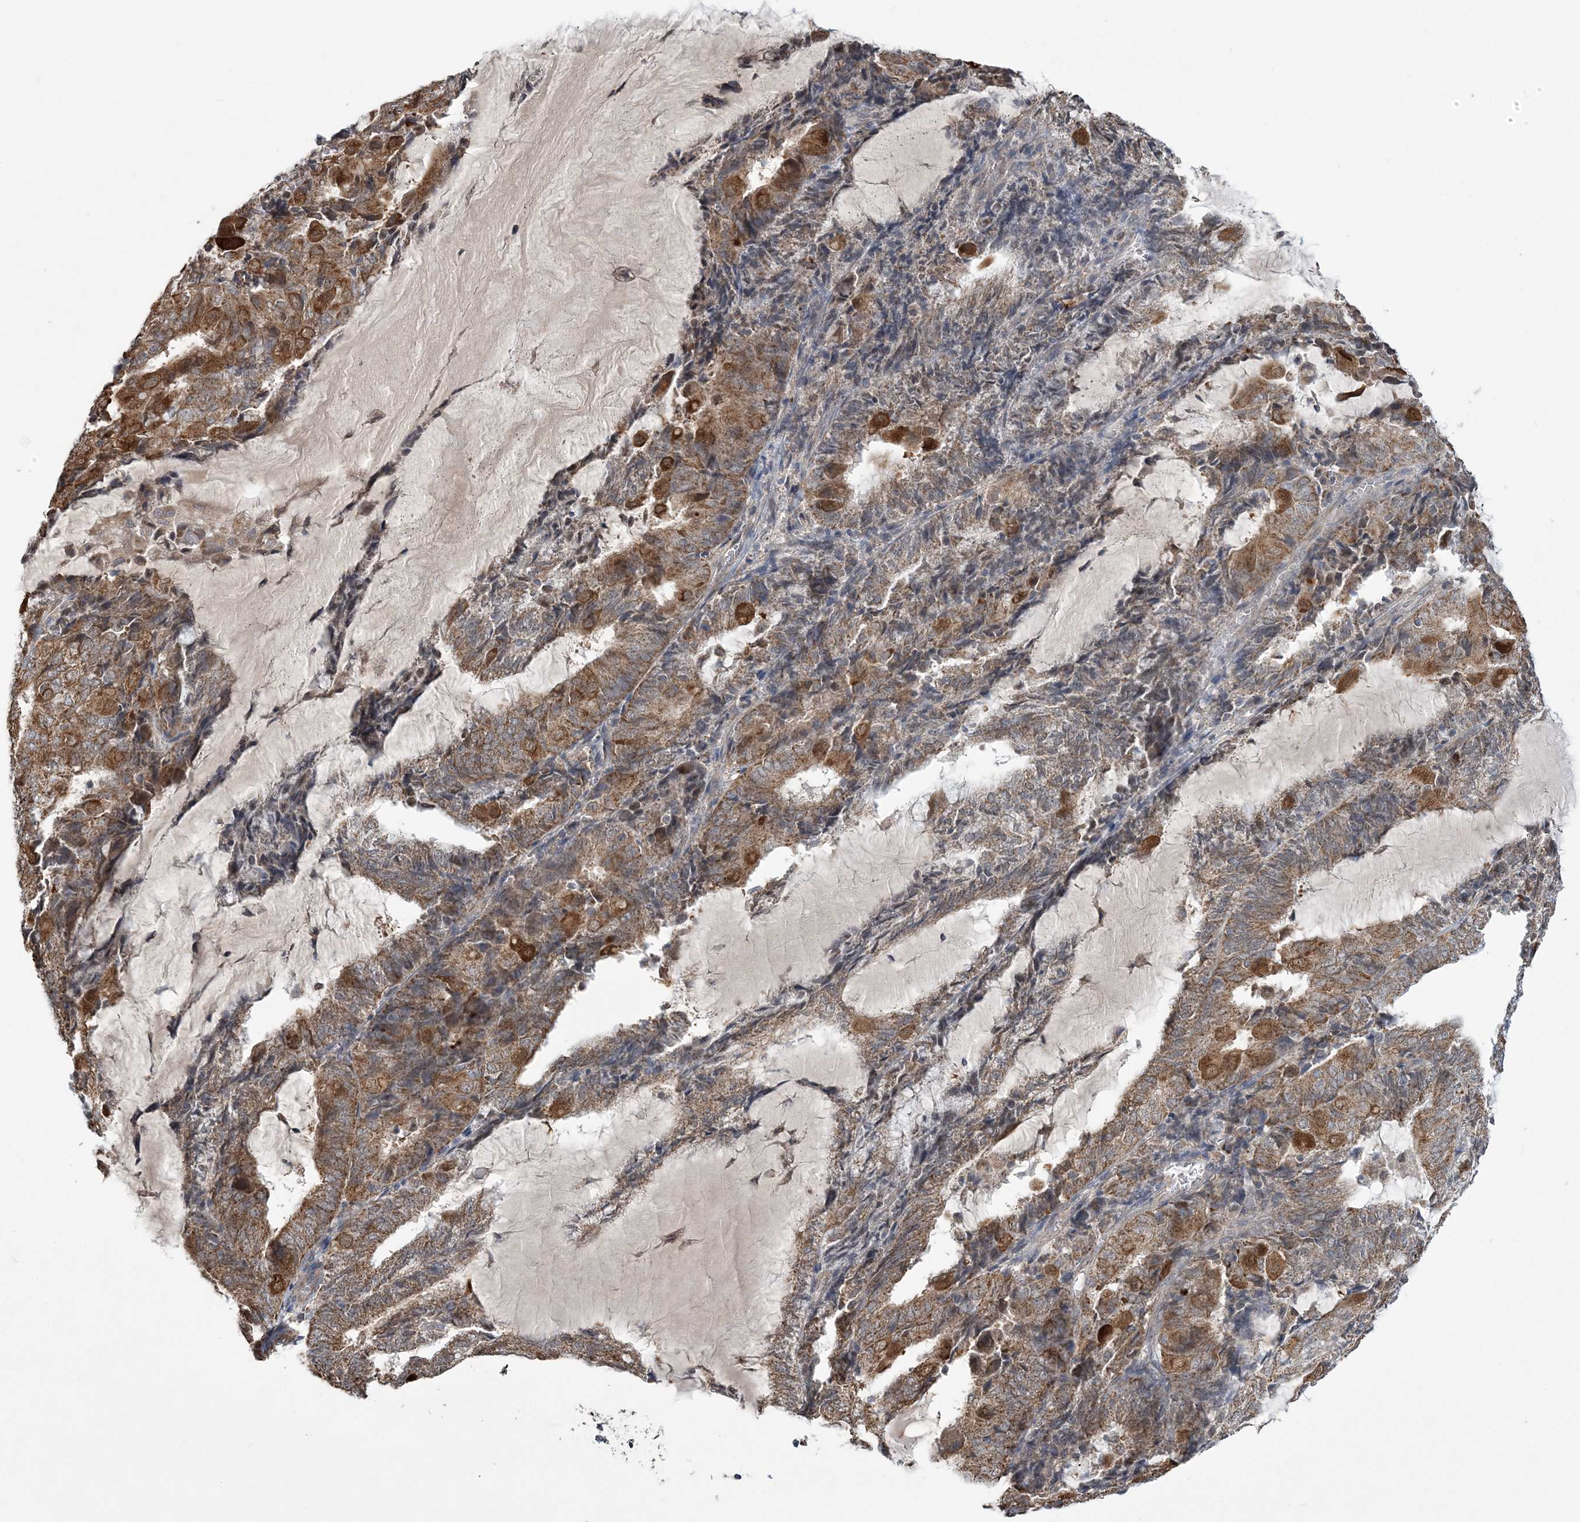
{"staining": {"intensity": "moderate", "quantity": ">75%", "location": "cytoplasmic/membranous"}, "tissue": "endometrial cancer", "cell_type": "Tumor cells", "image_type": "cancer", "snomed": [{"axis": "morphology", "description": "Adenocarcinoma, NOS"}, {"axis": "topography", "description": "Endometrium"}], "caption": "Immunohistochemistry (IHC) (DAB) staining of endometrial adenocarcinoma demonstrates moderate cytoplasmic/membranous protein expression in about >75% of tumor cells.", "gene": "SLX9", "patient": {"sex": "female", "age": 81}}